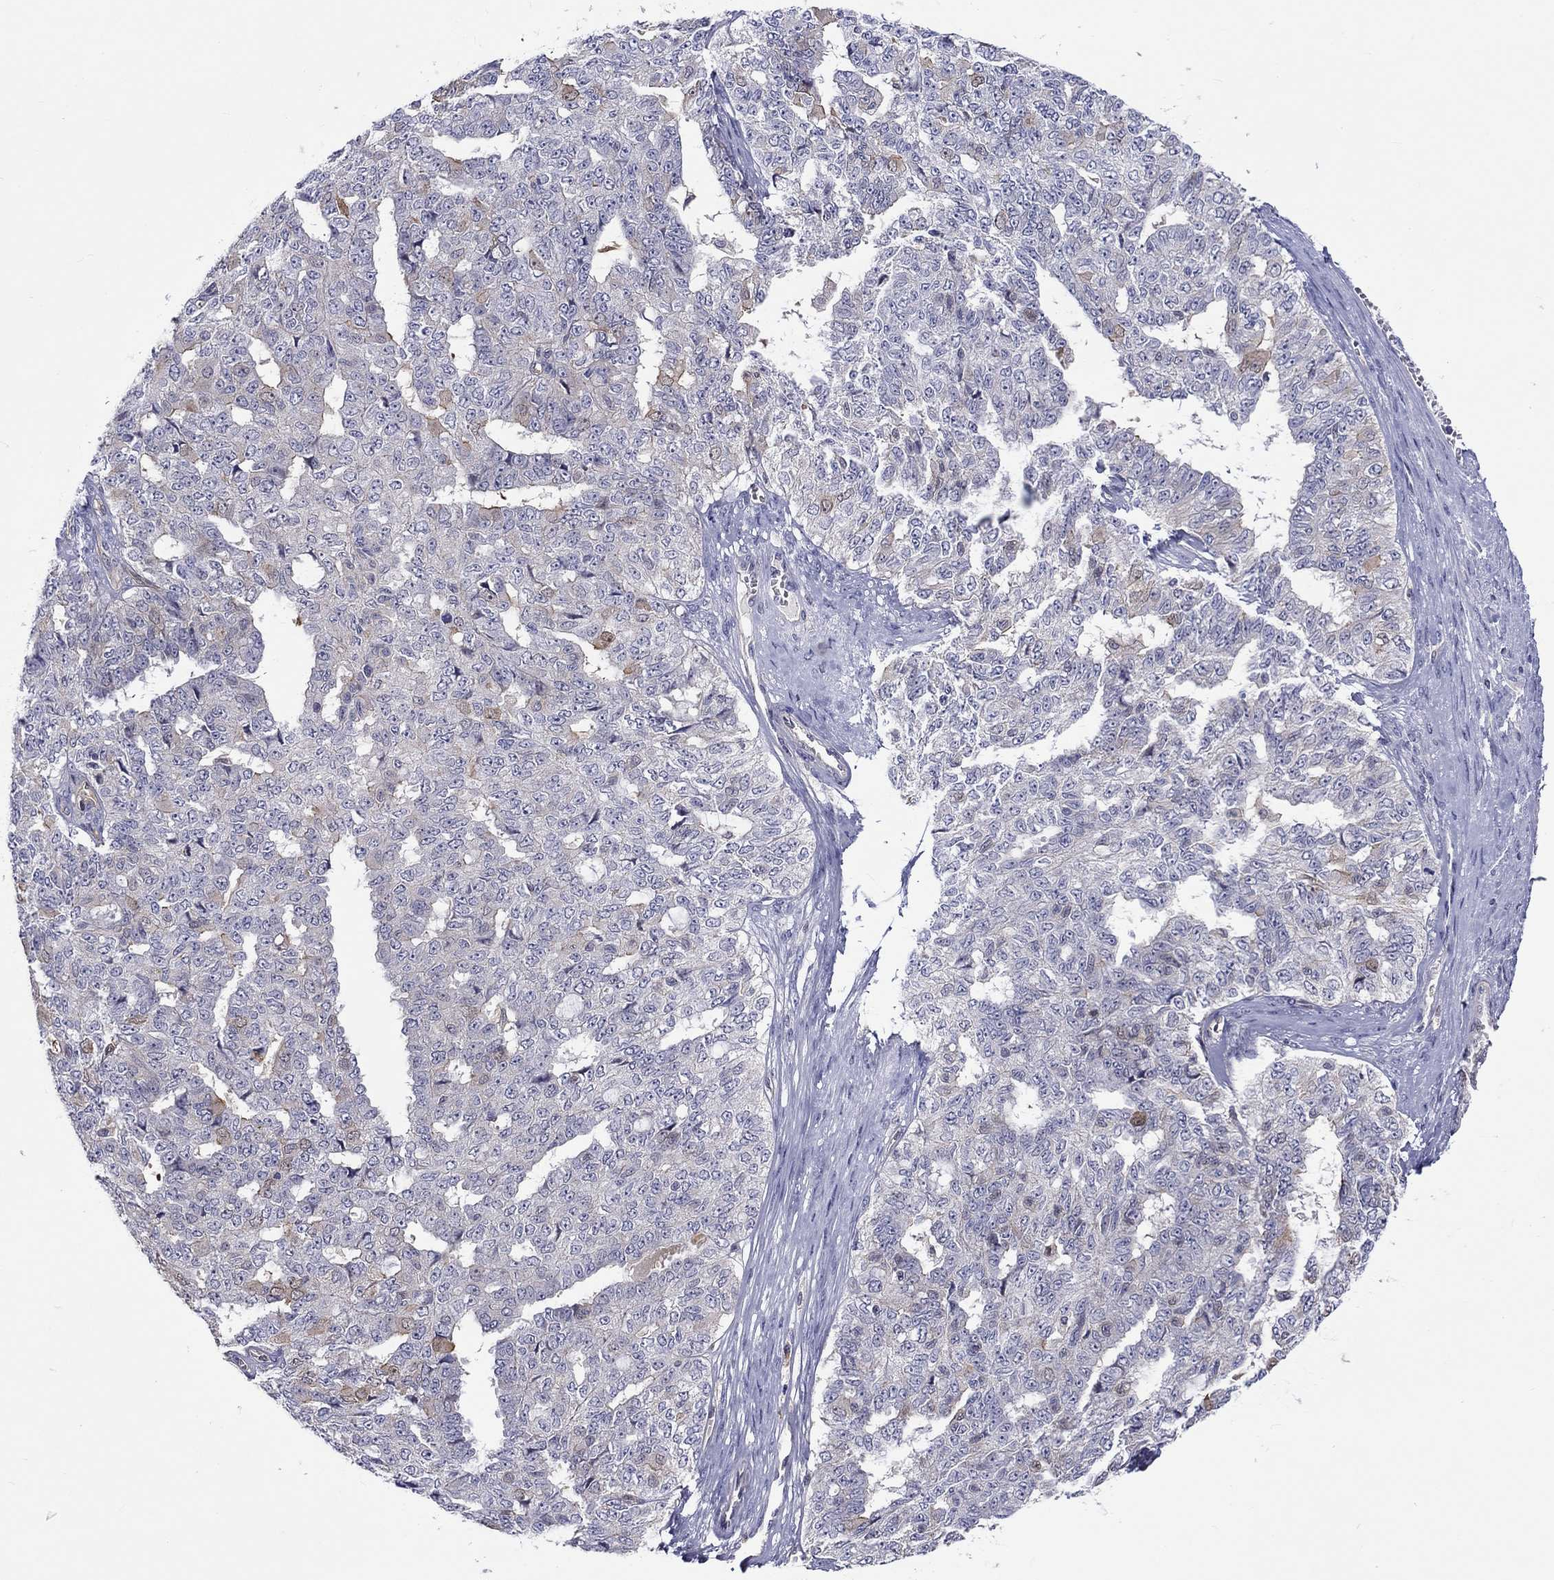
{"staining": {"intensity": "negative", "quantity": "none", "location": "none"}, "tissue": "ovarian cancer", "cell_type": "Tumor cells", "image_type": "cancer", "snomed": [{"axis": "morphology", "description": "Cystadenocarcinoma, serous, NOS"}, {"axis": "topography", "description": "Ovary"}], "caption": "Immunohistochemistry (IHC) image of human ovarian serous cystadenocarcinoma stained for a protein (brown), which shows no positivity in tumor cells.", "gene": "ABCG4", "patient": {"sex": "female", "age": 71}}